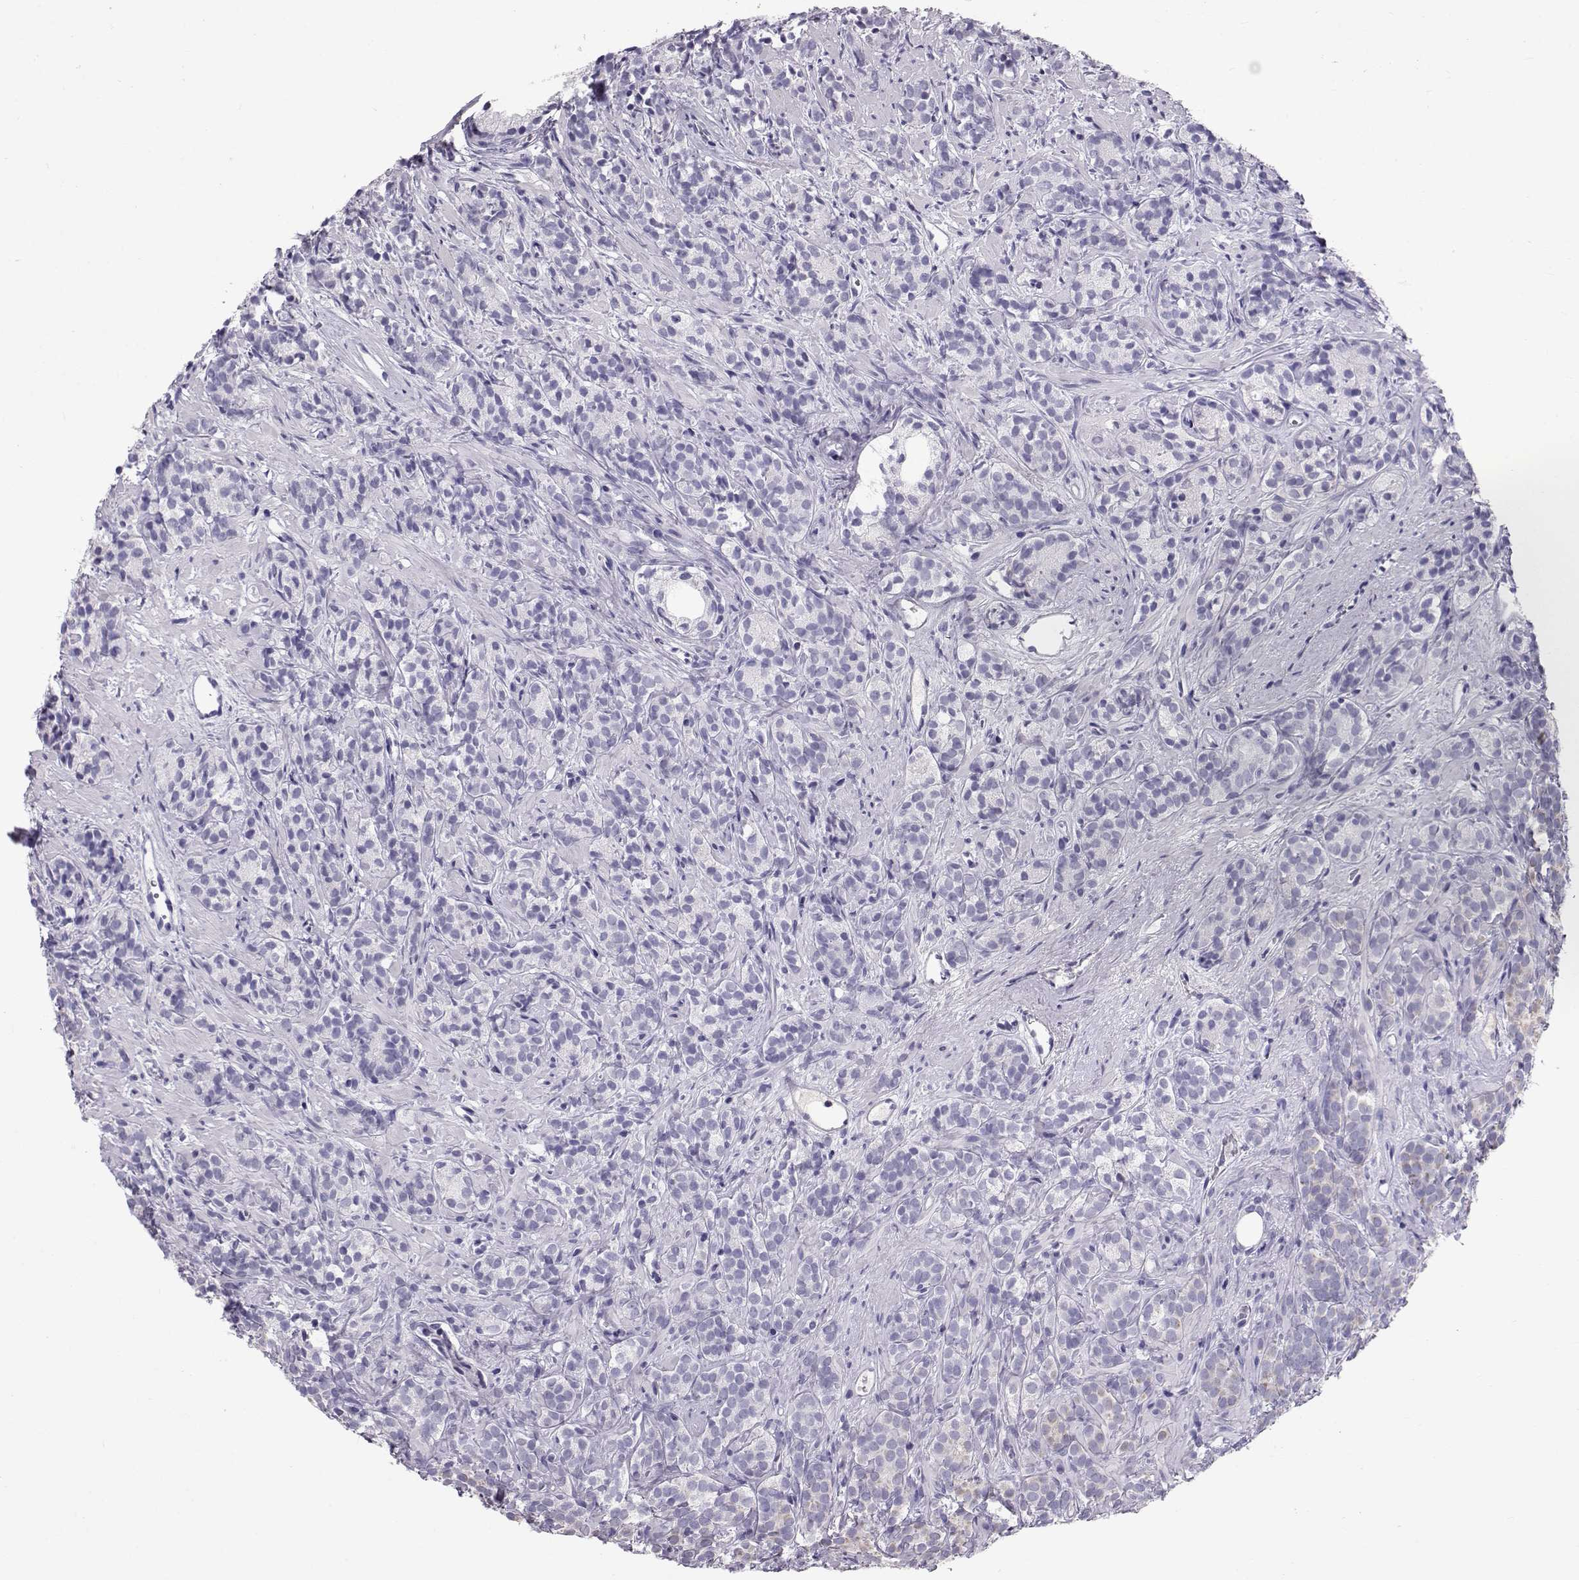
{"staining": {"intensity": "negative", "quantity": "none", "location": "none"}, "tissue": "prostate cancer", "cell_type": "Tumor cells", "image_type": "cancer", "snomed": [{"axis": "morphology", "description": "Adenocarcinoma, High grade"}, {"axis": "topography", "description": "Prostate"}], "caption": "High power microscopy micrograph of an IHC photomicrograph of prostate adenocarcinoma (high-grade), revealing no significant positivity in tumor cells.", "gene": "GPR26", "patient": {"sex": "male", "age": 84}}